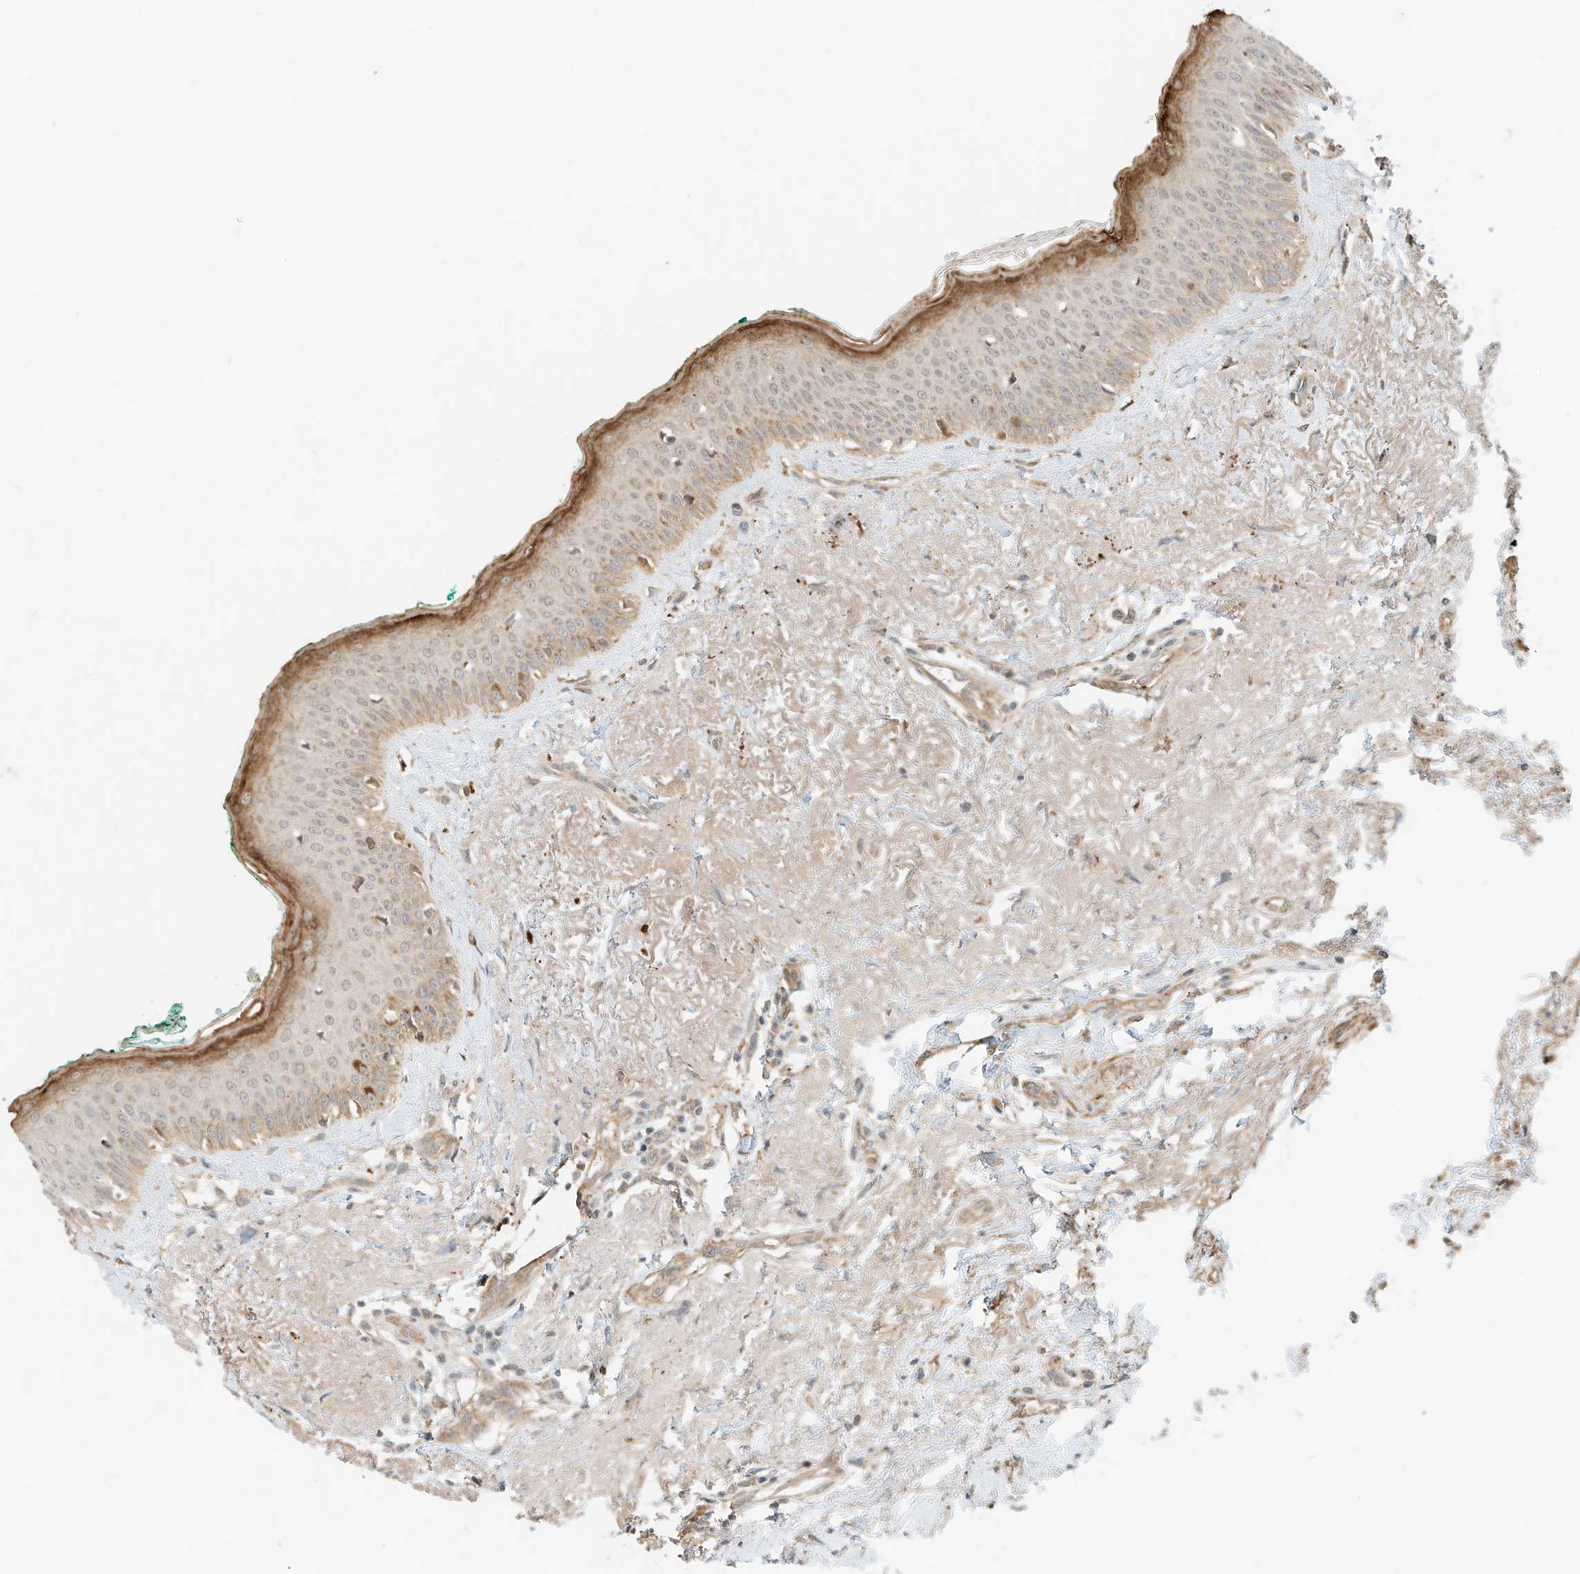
{"staining": {"intensity": "strong", "quantity": "<25%", "location": "cytoplasmic/membranous"}, "tissue": "oral mucosa", "cell_type": "Squamous epithelial cells", "image_type": "normal", "snomed": [{"axis": "morphology", "description": "Normal tissue, NOS"}, {"axis": "topography", "description": "Oral tissue"}], "caption": "Approximately <25% of squamous epithelial cells in normal oral mucosa demonstrate strong cytoplasmic/membranous protein staining as visualized by brown immunohistochemical staining.", "gene": "CPAMD8", "patient": {"sex": "female", "age": 70}}